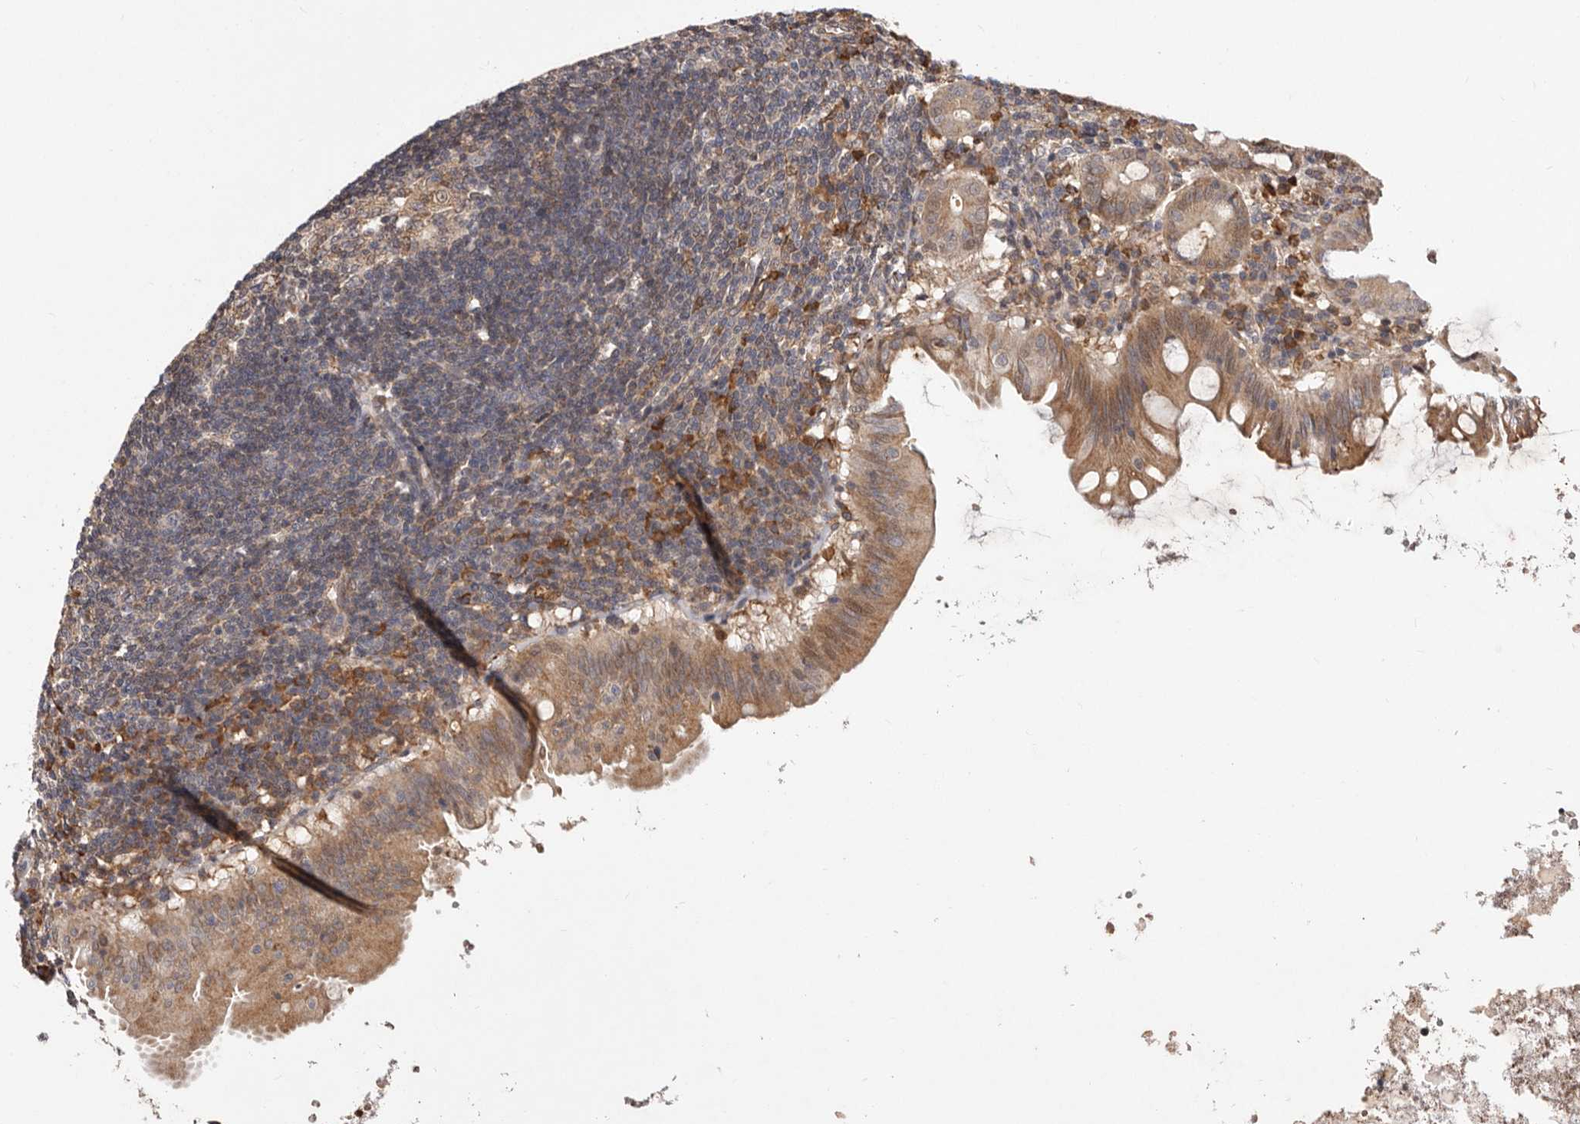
{"staining": {"intensity": "moderate", "quantity": ">75%", "location": "cytoplasmic/membranous"}, "tissue": "appendix", "cell_type": "Glandular cells", "image_type": "normal", "snomed": [{"axis": "morphology", "description": "Normal tissue, NOS"}, {"axis": "topography", "description": "Appendix"}], "caption": "Appendix stained with IHC demonstrates moderate cytoplasmic/membranous positivity in approximately >75% of glandular cells. The protein of interest is stained brown, and the nuclei are stained in blue (DAB IHC with brightfield microscopy, high magnification).", "gene": "RRM2B", "patient": {"sex": "female", "age": 54}}